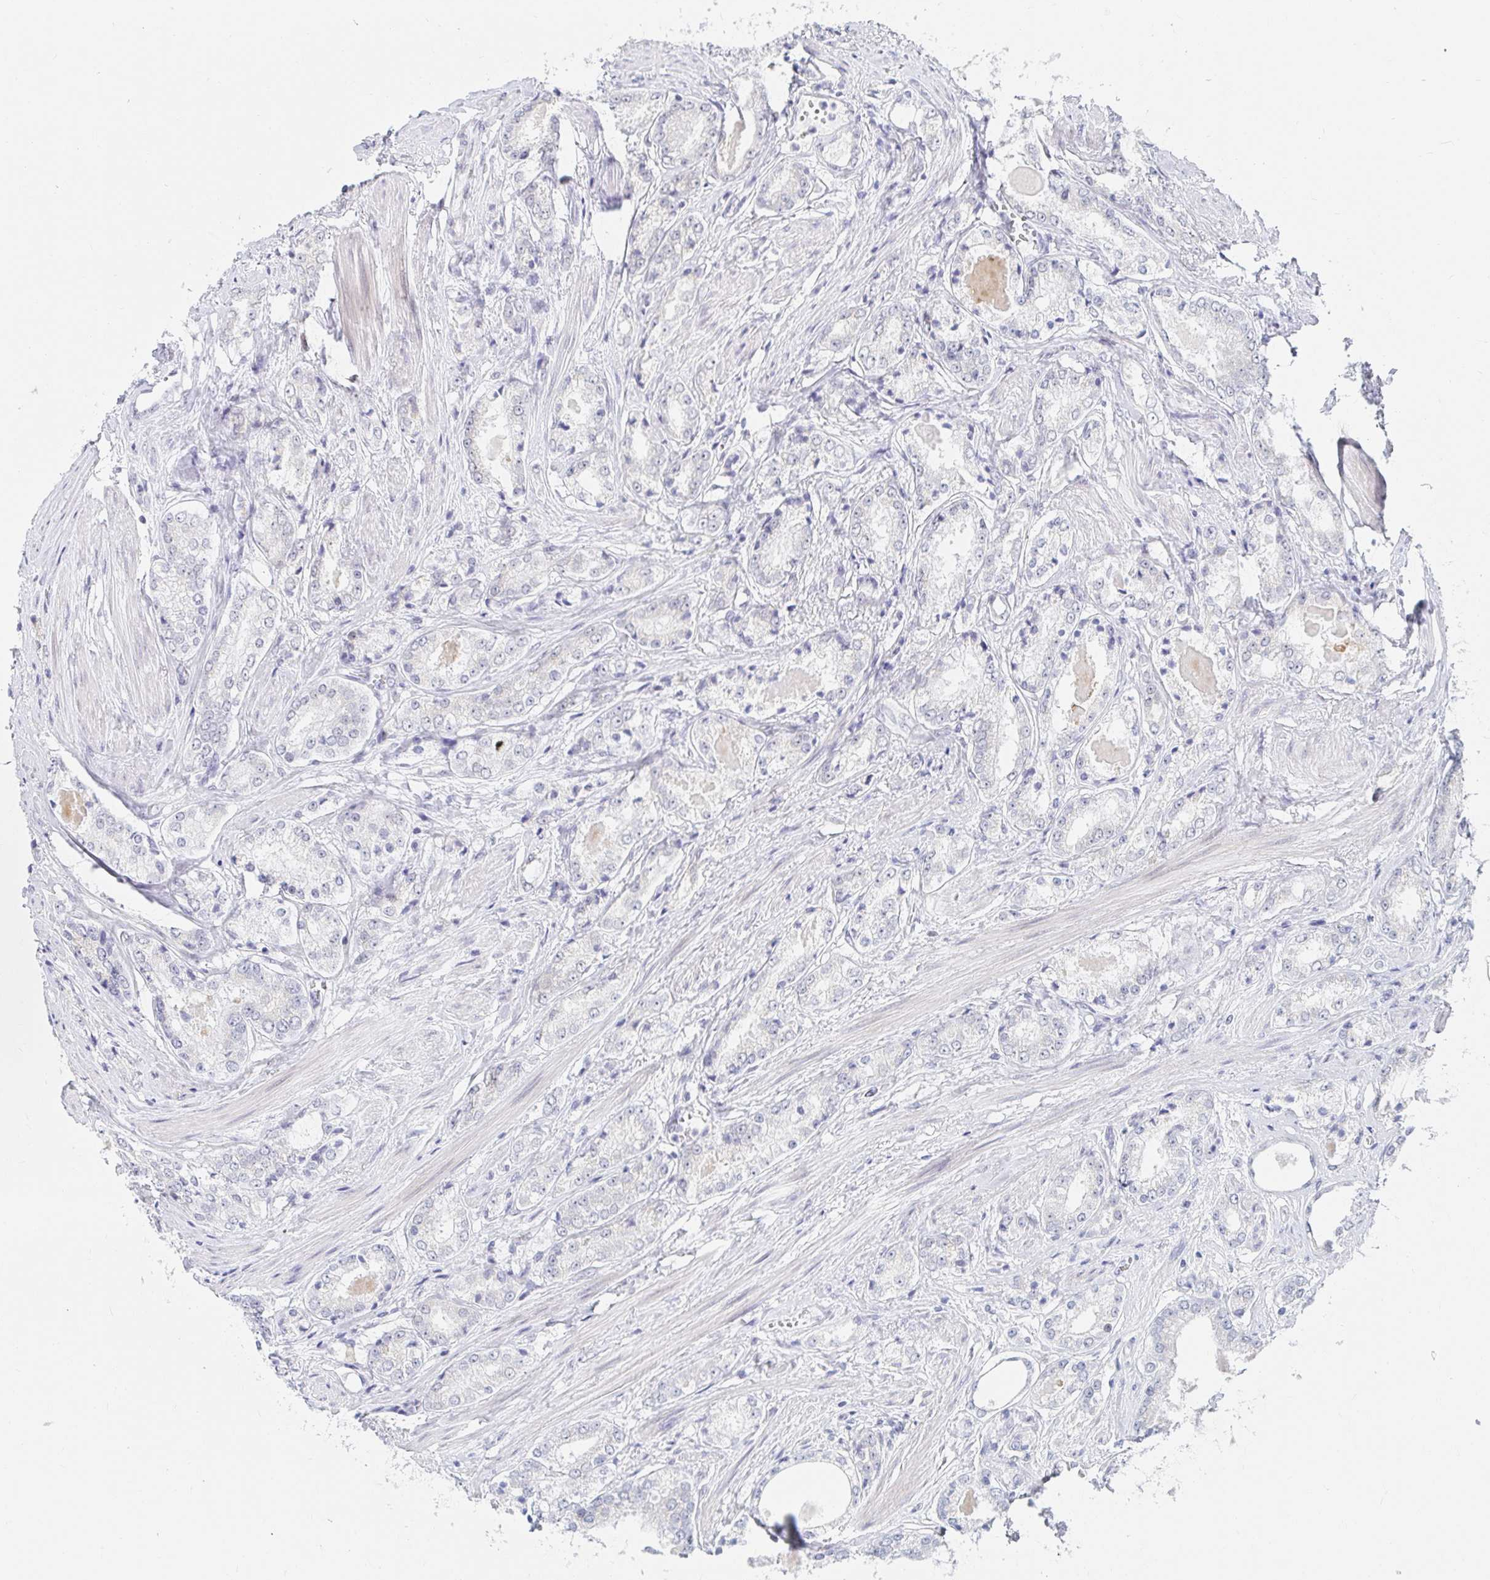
{"staining": {"intensity": "negative", "quantity": "none", "location": "none"}, "tissue": "prostate cancer", "cell_type": "Tumor cells", "image_type": "cancer", "snomed": [{"axis": "morphology", "description": "Adenocarcinoma, NOS"}, {"axis": "morphology", "description": "Adenocarcinoma, Low grade"}, {"axis": "topography", "description": "Prostate"}], "caption": "A high-resolution image shows IHC staining of prostate cancer (adenocarcinoma), which displays no significant staining in tumor cells. Nuclei are stained in blue.", "gene": "COL28A1", "patient": {"sex": "male", "age": 68}}